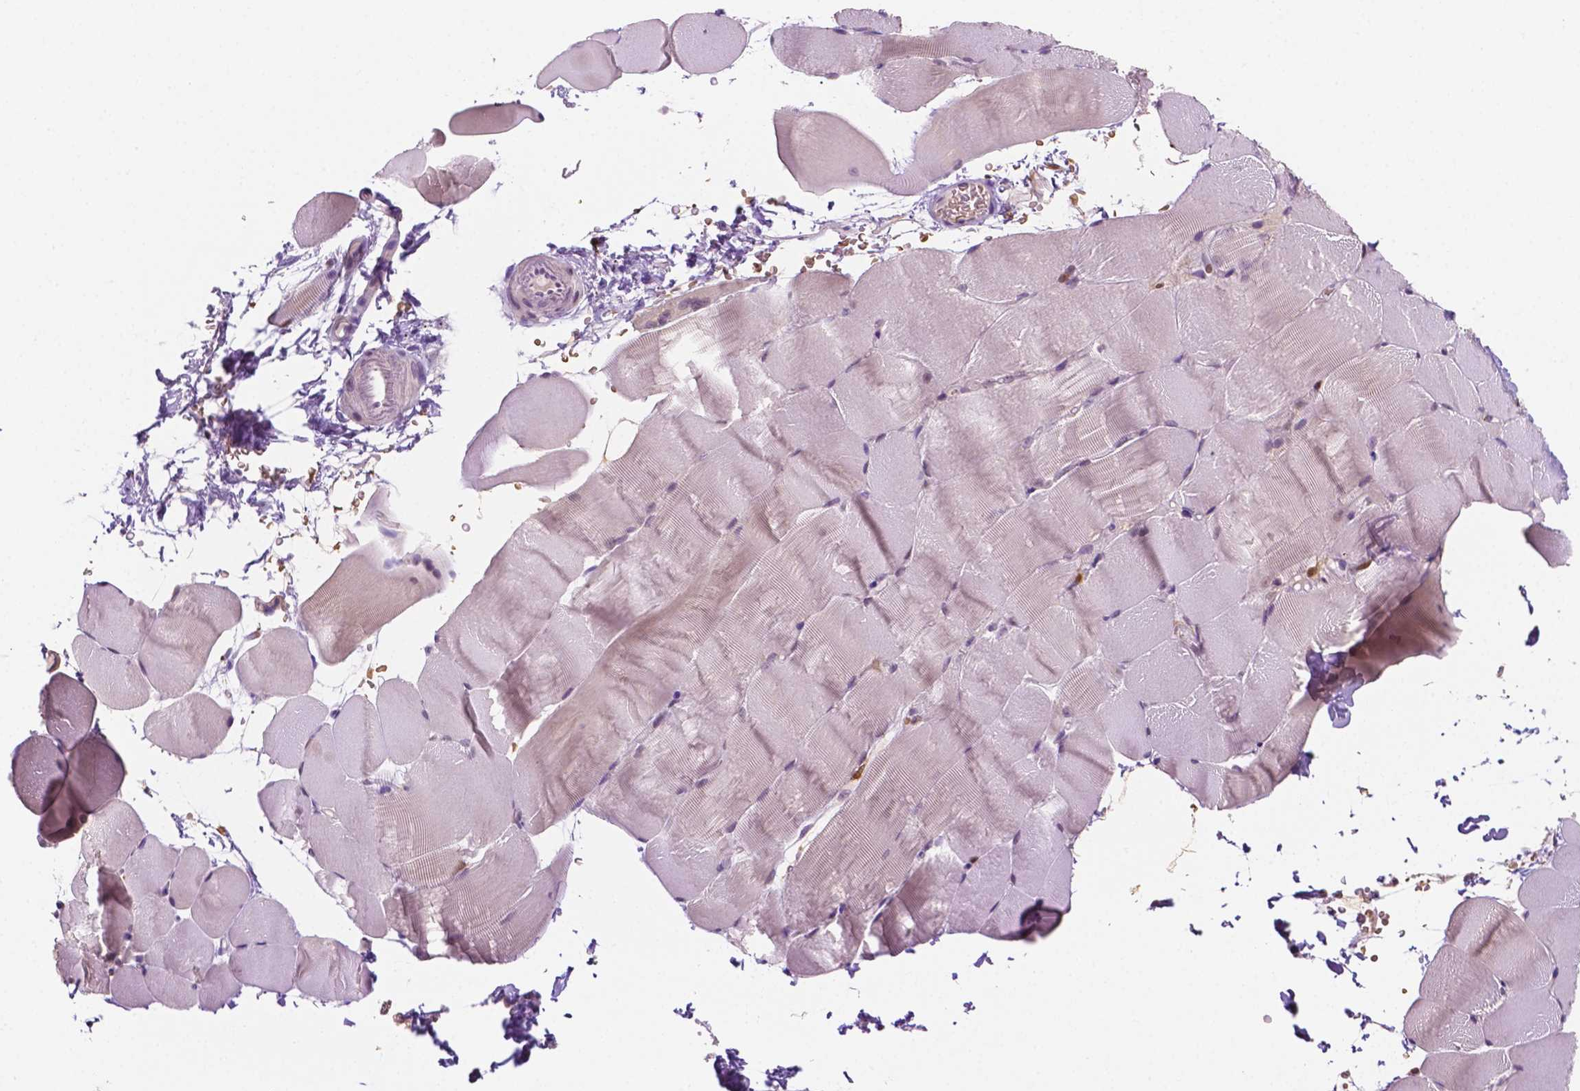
{"staining": {"intensity": "negative", "quantity": "none", "location": "none"}, "tissue": "skeletal muscle", "cell_type": "Myocytes", "image_type": "normal", "snomed": [{"axis": "morphology", "description": "Normal tissue, NOS"}, {"axis": "topography", "description": "Skeletal muscle"}], "caption": "DAB (3,3'-diaminobenzidine) immunohistochemical staining of unremarkable skeletal muscle displays no significant expression in myocytes.", "gene": "SHLD3", "patient": {"sex": "female", "age": 37}}